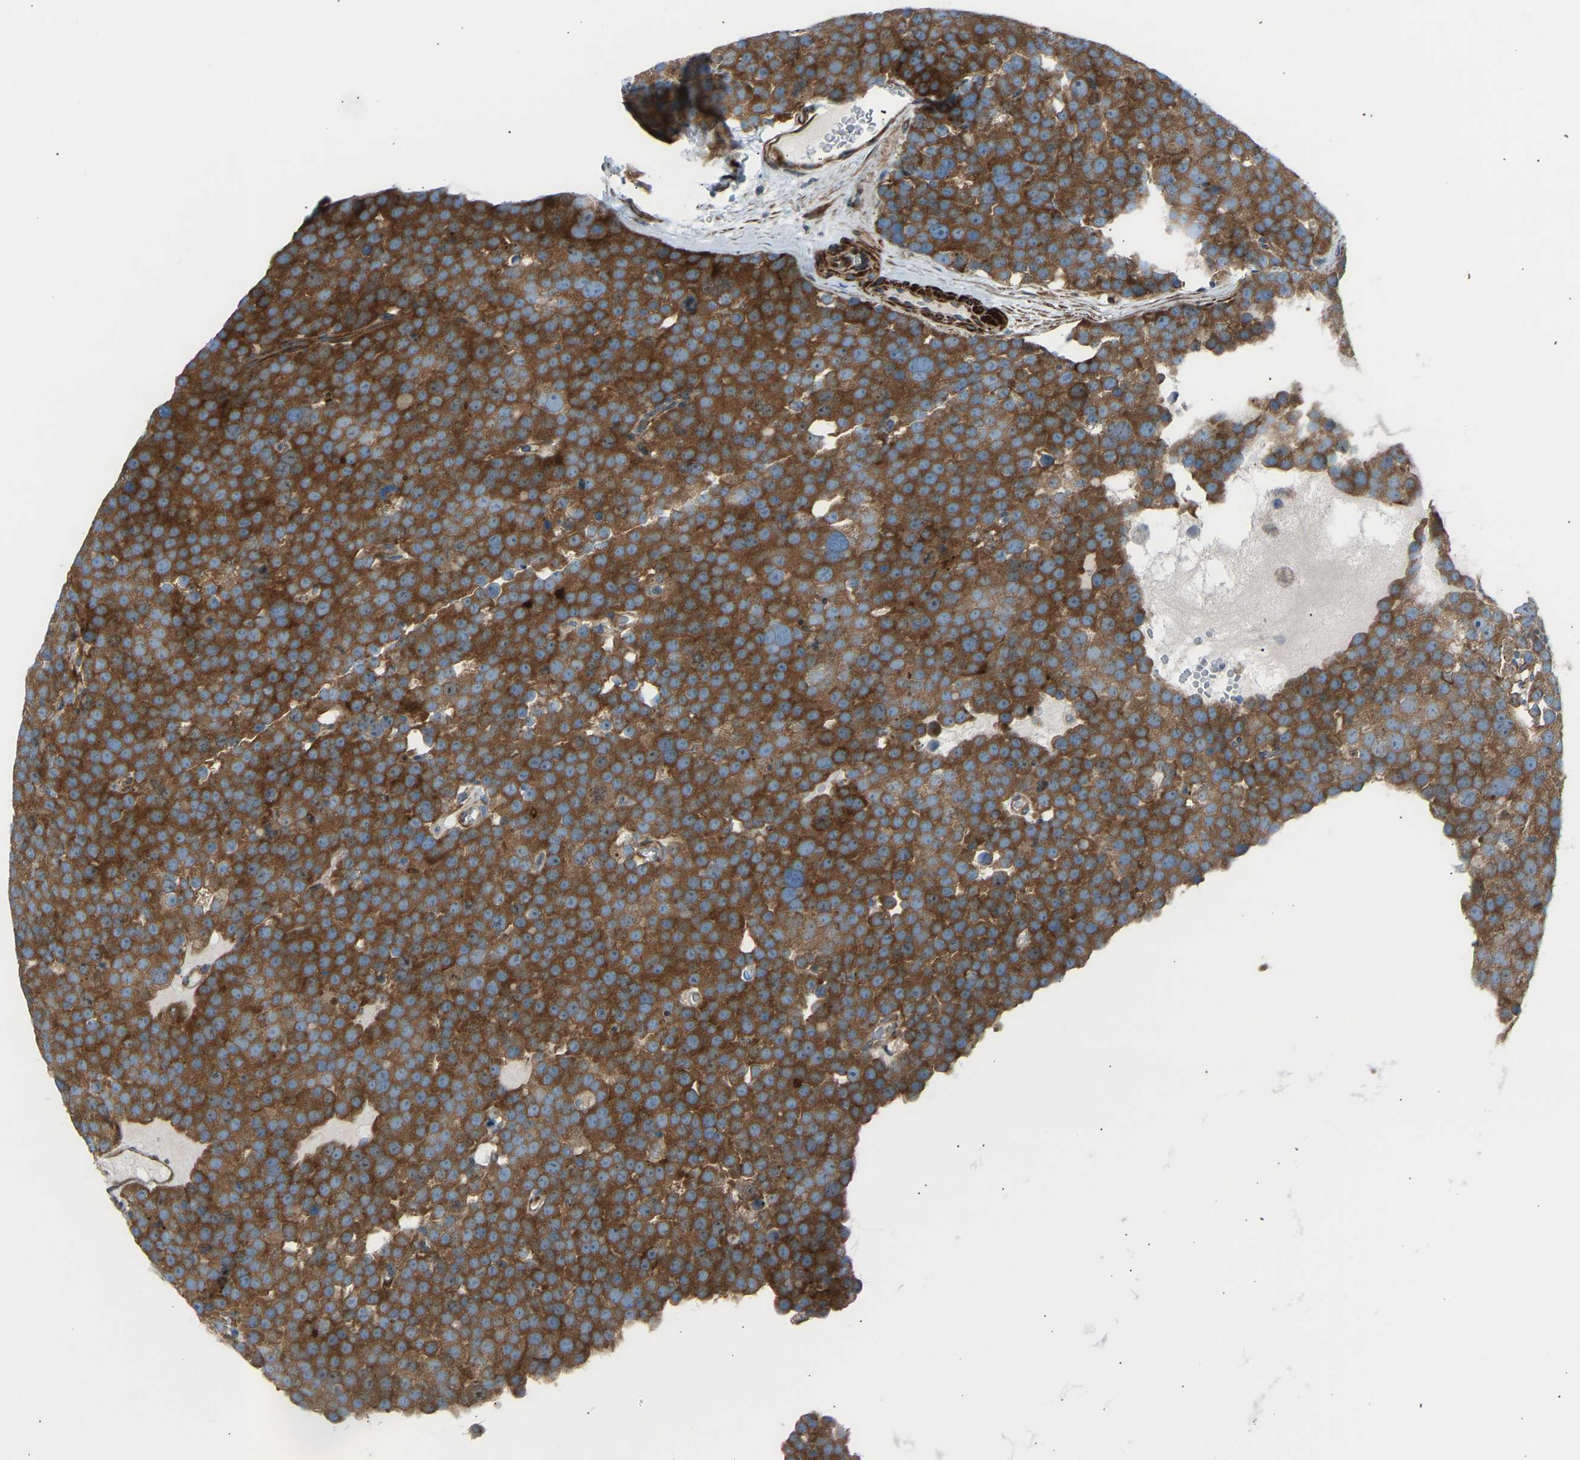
{"staining": {"intensity": "strong", "quantity": ">75%", "location": "cytoplasmic/membranous"}, "tissue": "testis cancer", "cell_type": "Tumor cells", "image_type": "cancer", "snomed": [{"axis": "morphology", "description": "Seminoma, NOS"}, {"axis": "topography", "description": "Testis"}], "caption": "The micrograph shows a brown stain indicating the presence of a protein in the cytoplasmic/membranous of tumor cells in seminoma (testis).", "gene": "VPS41", "patient": {"sex": "male", "age": 71}}